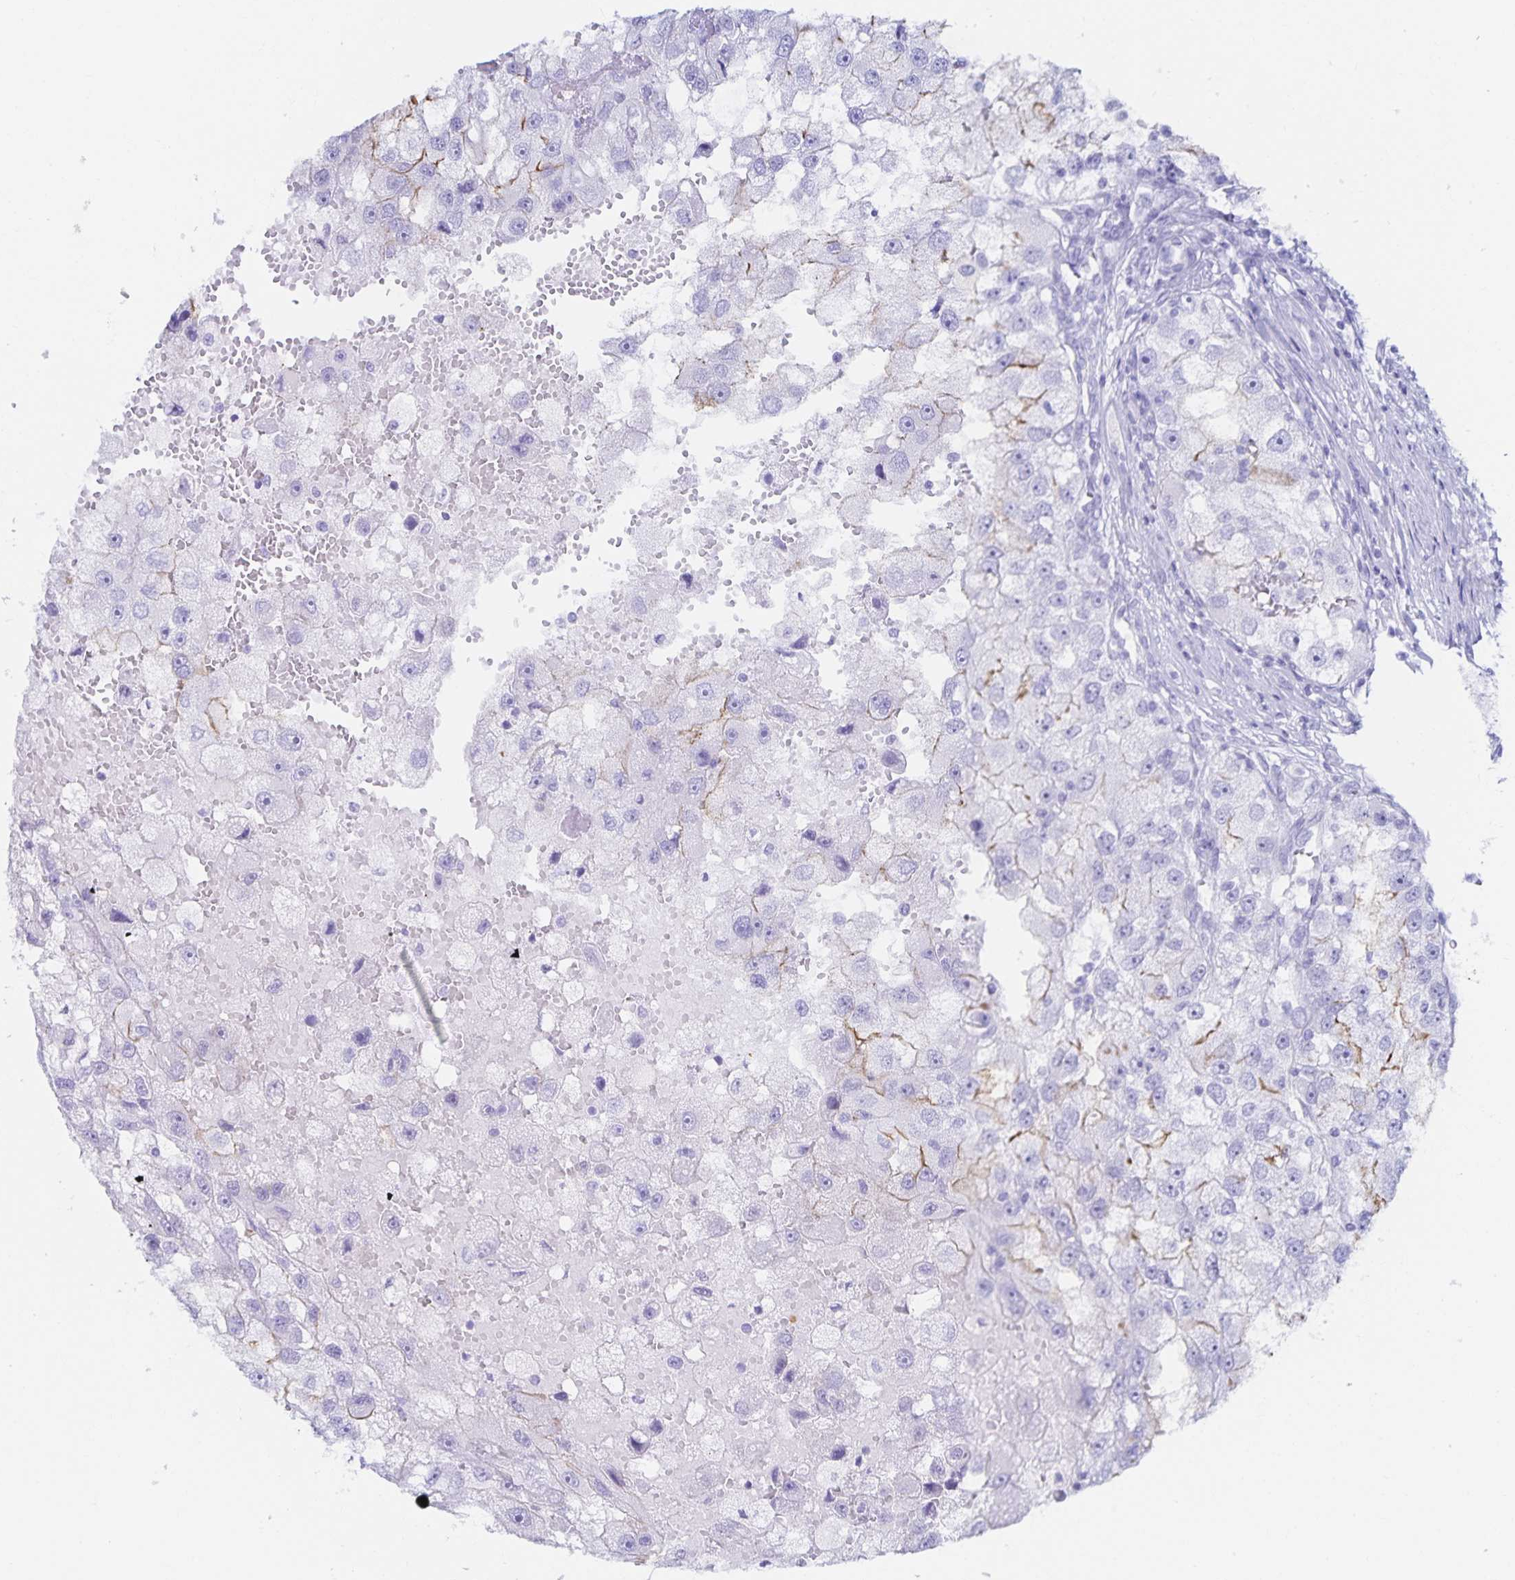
{"staining": {"intensity": "weak", "quantity": "<25%", "location": "cytoplasmic/membranous"}, "tissue": "renal cancer", "cell_type": "Tumor cells", "image_type": "cancer", "snomed": [{"axis": "morphology", "description": "Adenocarcinoma, NOS"}, {"axis": "topography", "description": "Kidney"}], "caption": "IHC of renal cancer (adenocarcinoma) exhibits no expression in tumor cells.", "gene": "SNTN", "patient": {"sex": "male", "age": 63}}